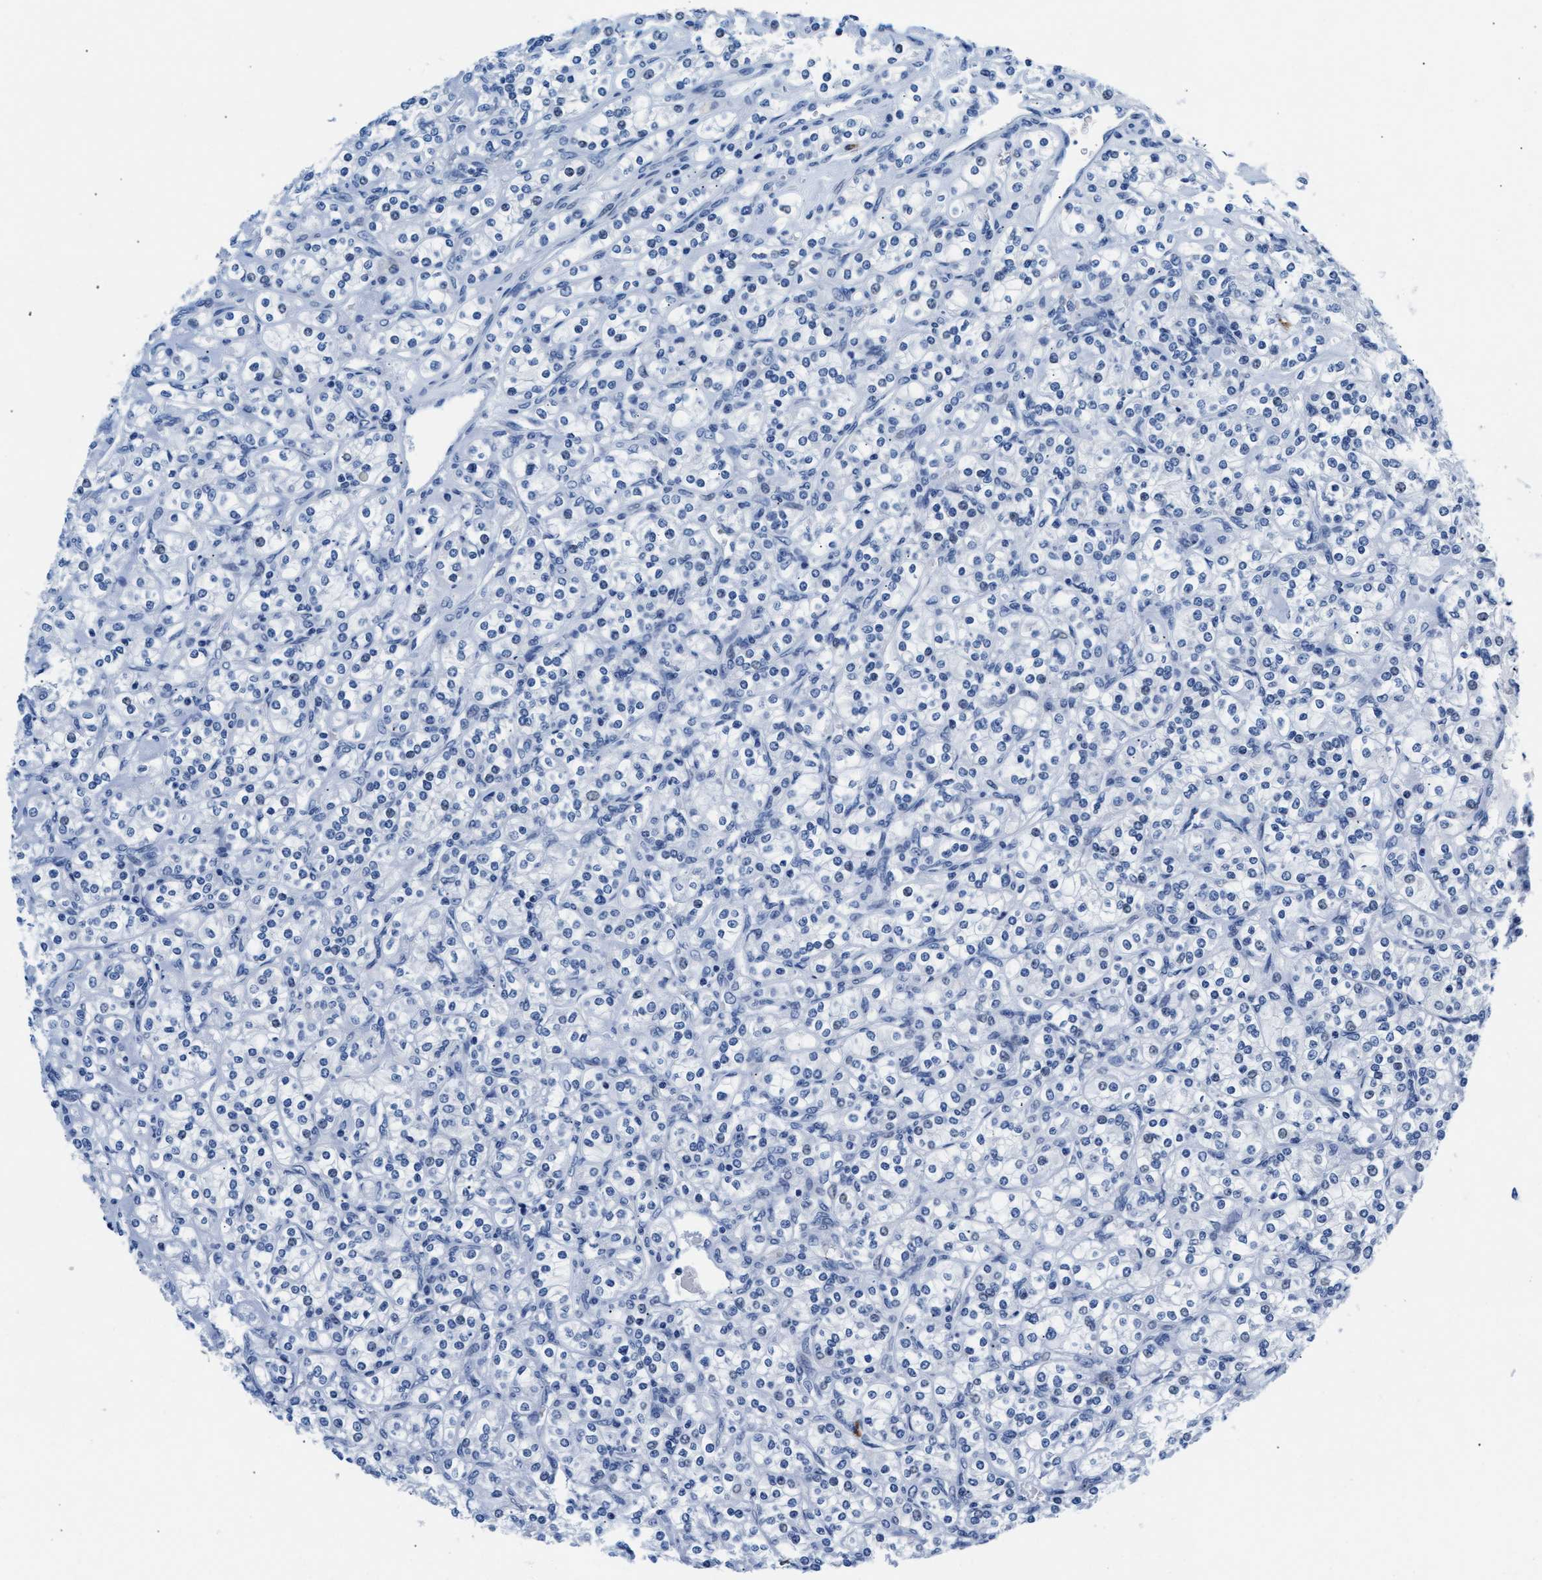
{"staining": {"intensity": "negative", "quantity": "none", "location": "none"}, "tissue": "renal cancer", "cell_type": "Tumor cells", "image_type": "cancer", "snomed": [{"axis": "morphology", "description": "Adenocarcinoma, NOS"}, {"axis": "topography", "description": "Kidney"}], "caption": "Histopathology image shows no significant protein positivity in tumor cells of renal cancer.", "gene": "MMP8", "patient": {"sex": "male", "age": 77}}